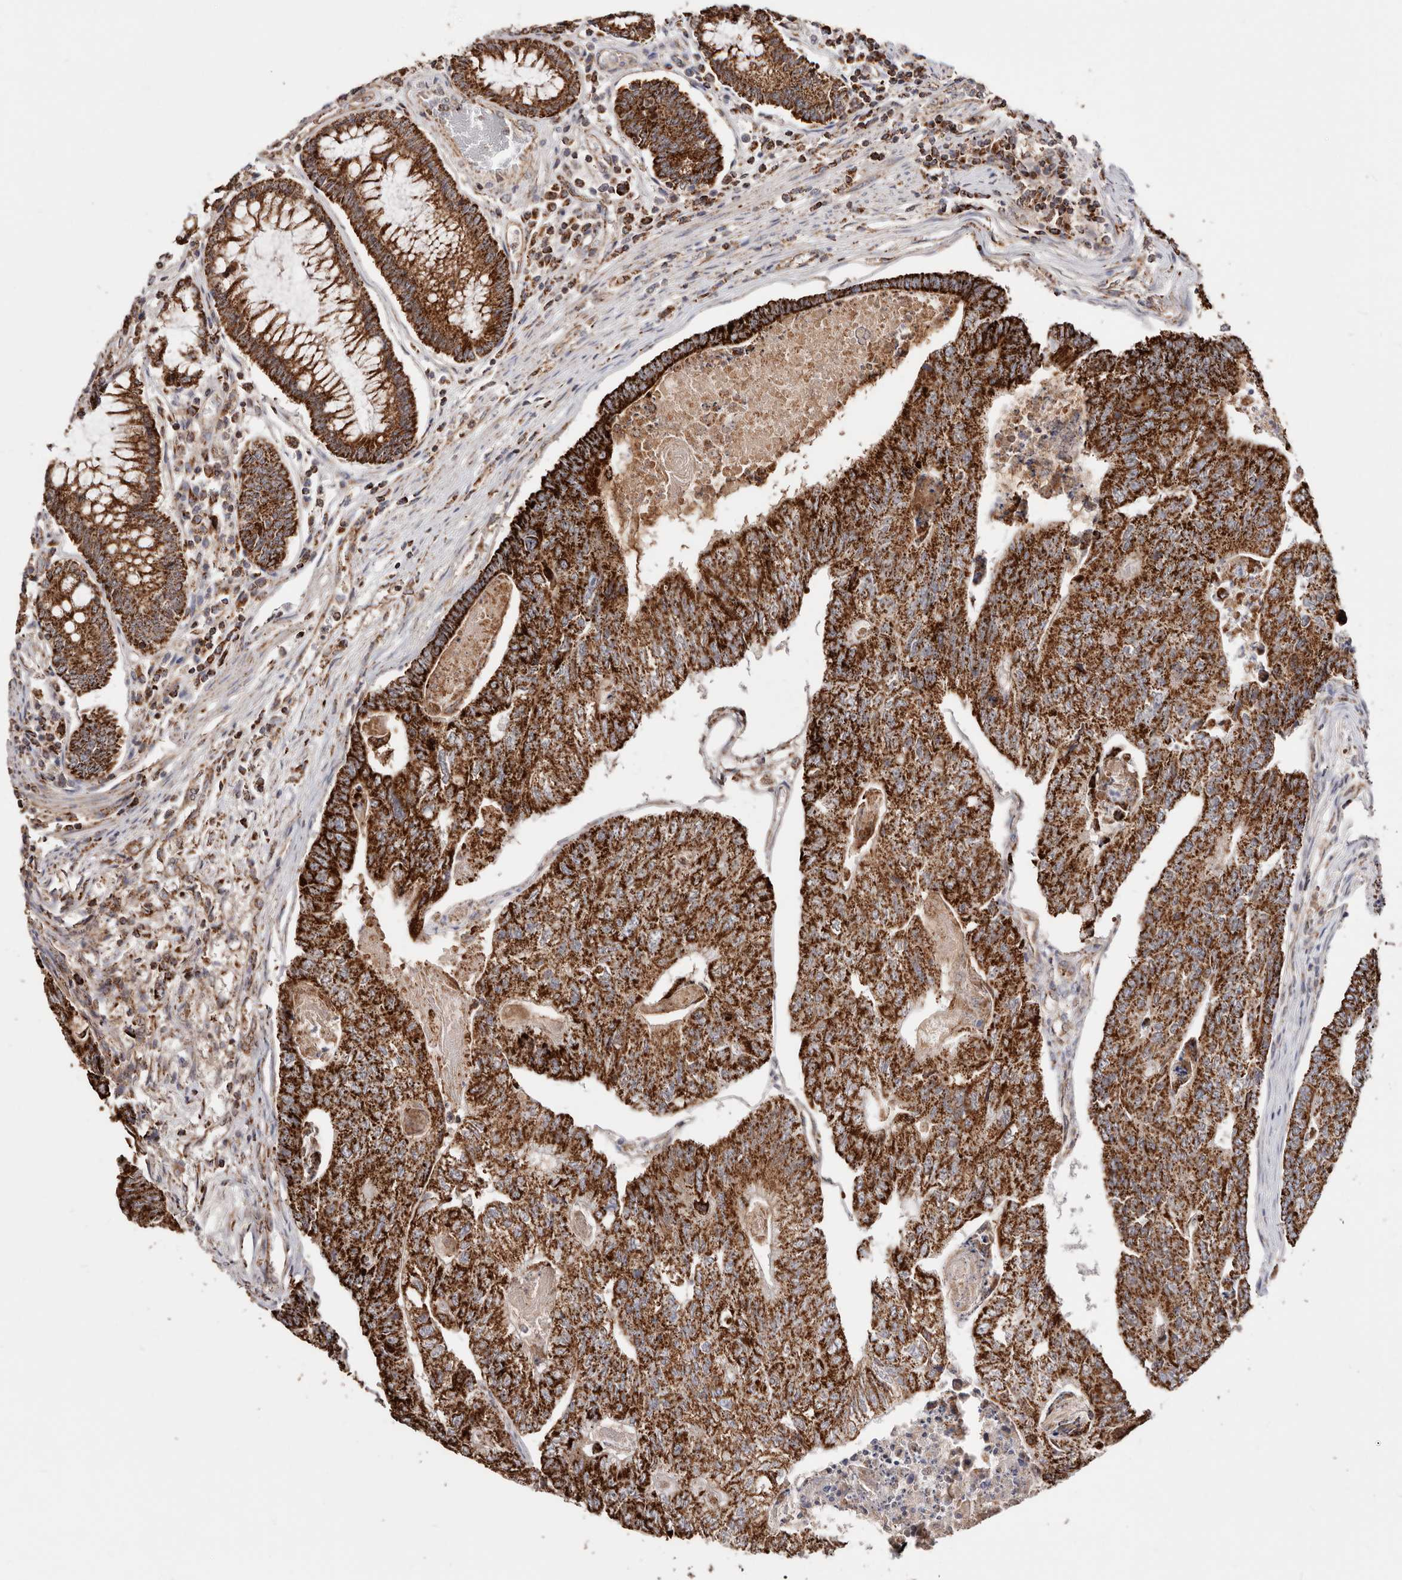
{"staining": {"intensity": "strong", "quantity": ">75%", "location": "cytoplasmic/membranous"}, "tissue": "colorectal cancer", "cell_type": "Tumor cells", "image_type": "cancer", "snomed": [{"axis": "morphology", "description": "Adenocarcinoma, NOS"}, {"axis": "topography", "description": "Colon"}], "caption": "Colorectal cancer tissue demonstrates strong cytoplasmic/membranous staining in about >75% of tumor cells", "gene": "PRKACB", "patient": {"sex": "female", "age": 67}}